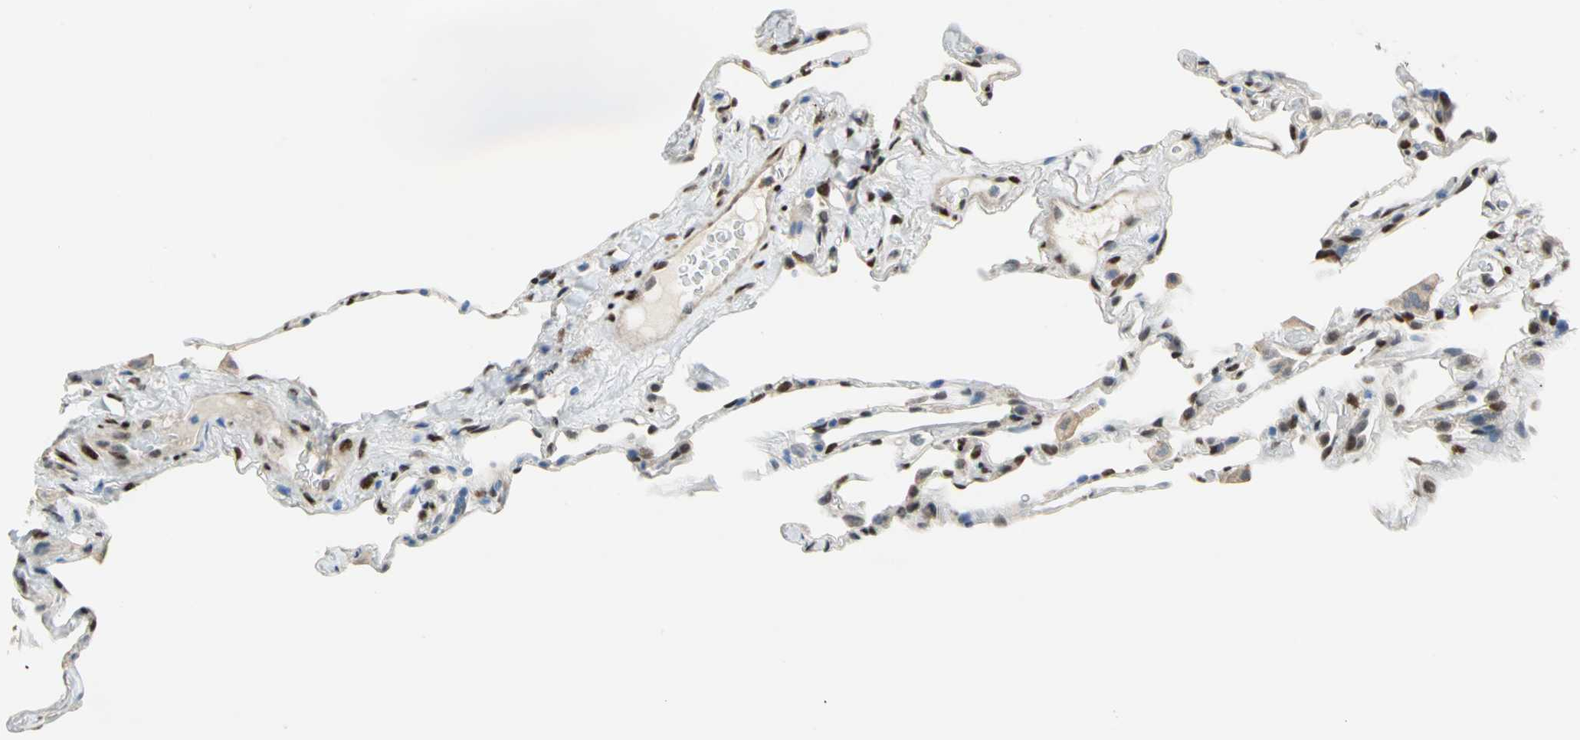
{"staining": {"intensity": "strong", "quantity": ">75%", "location": "nuclear"}, "tissue": "lung", "cell_type": "Alveolar cells", "image_type": "normal", "snomed": [{"axis": "morphology", "description": "Normal tissue, NOS"}, {"axis": "topography", "description": "Lung"}], "caption": "Normal lung was stained to show a protein in brown. There is high levels of strong nuclear expression in approximately >75% of alveolar cells.", "gene": "RBFOX2", "patient": {"sex": "male", "age": 59}}